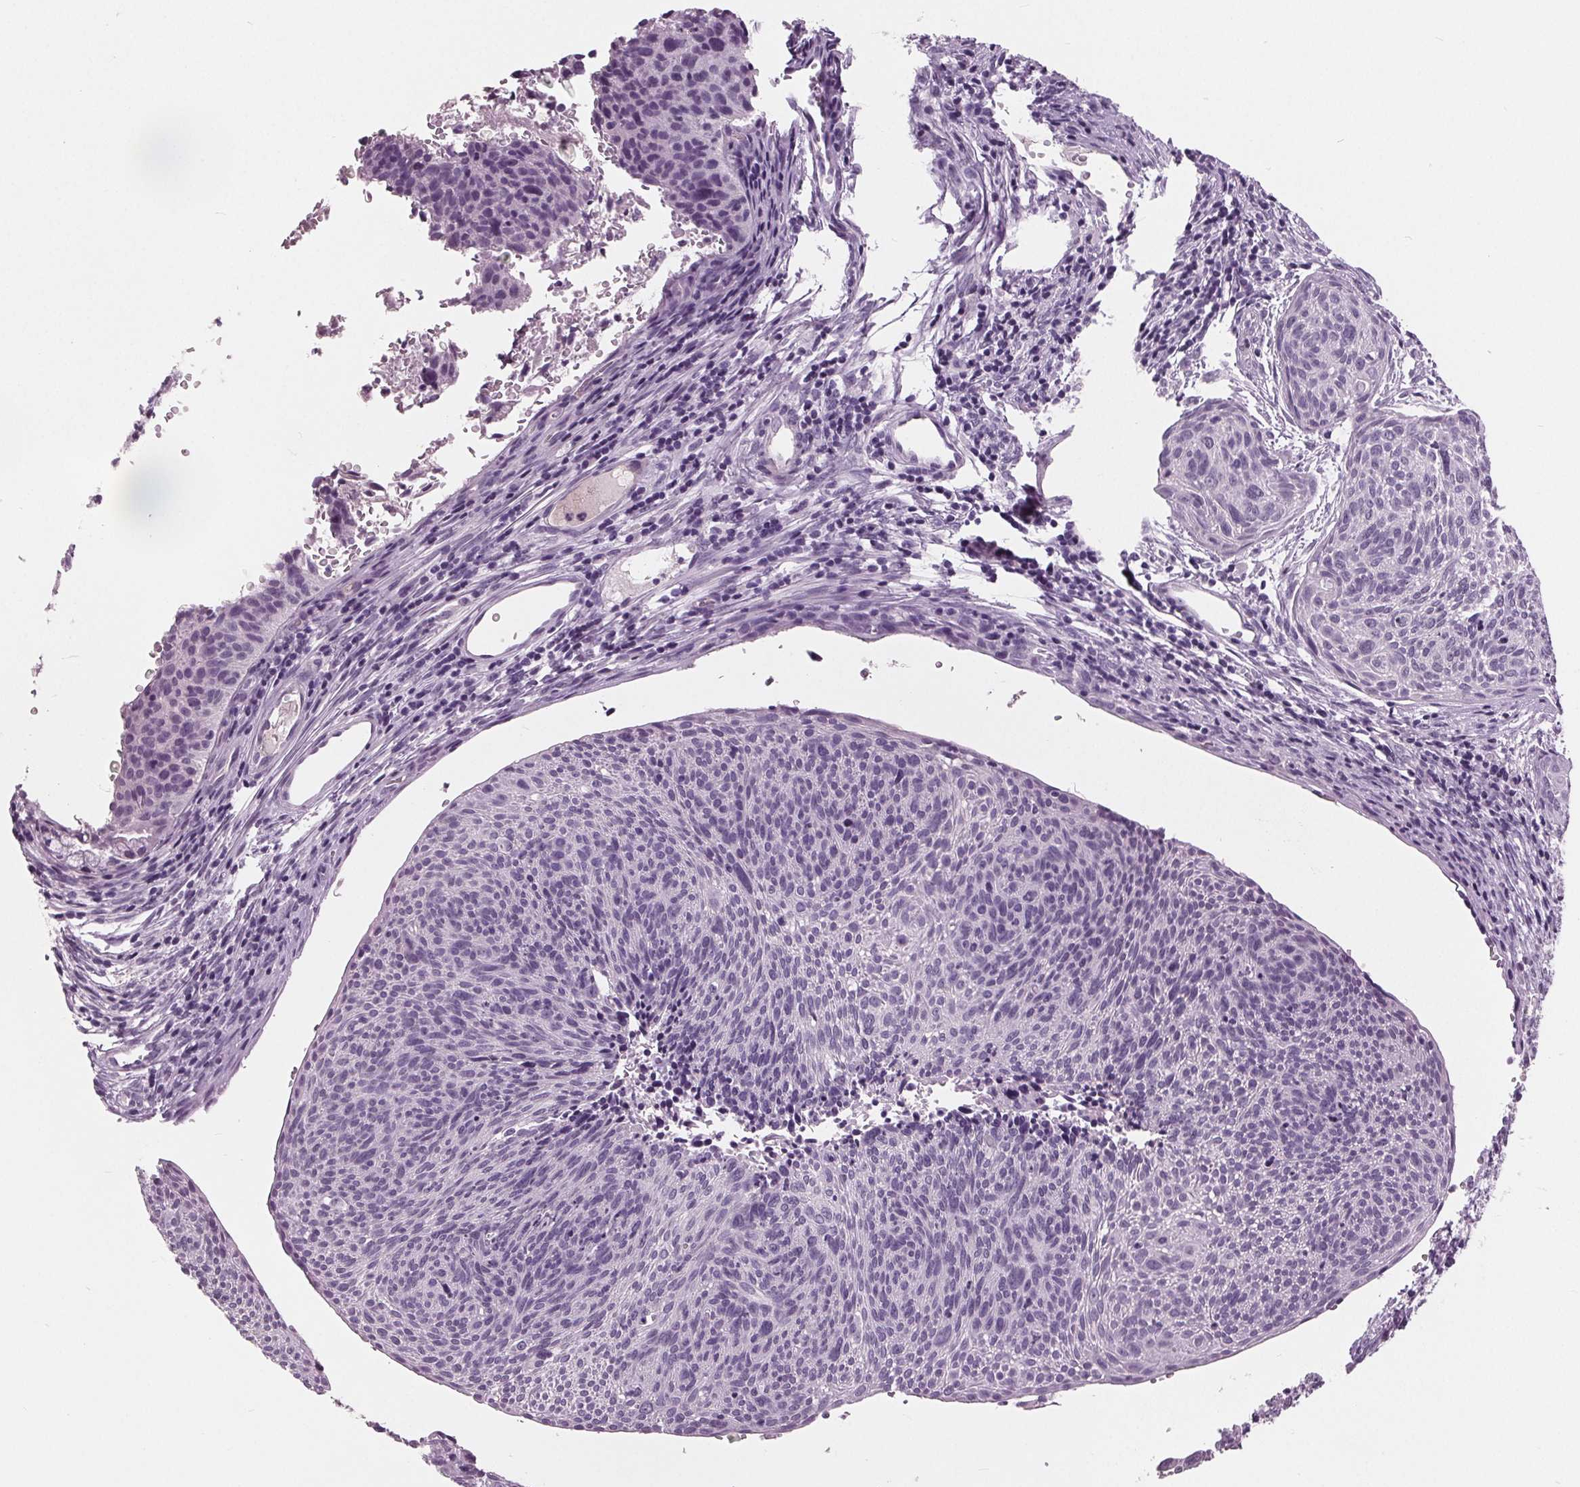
{"staining": {"intensity": "negative", "quantity": "none", "location": "none"}, "tissue": "cervical cancer", "cell_type": "Tumor cells", "image_type": "cancer", "snomed": [{"axis": "morphology", "description": "Squamous cell carcinoma, NOS"}, {"axis": "topography", "description": "Cervix"}], "caption": "IHC of cervical cancer demonstrates no positivity in tumor cells. (DAB (3,3'-diaminobenzidine) IHC visualized using brightfield microscopy, high magnification).", "gene": "AMBP", "patient": {"sex": "female", "age": 49}}